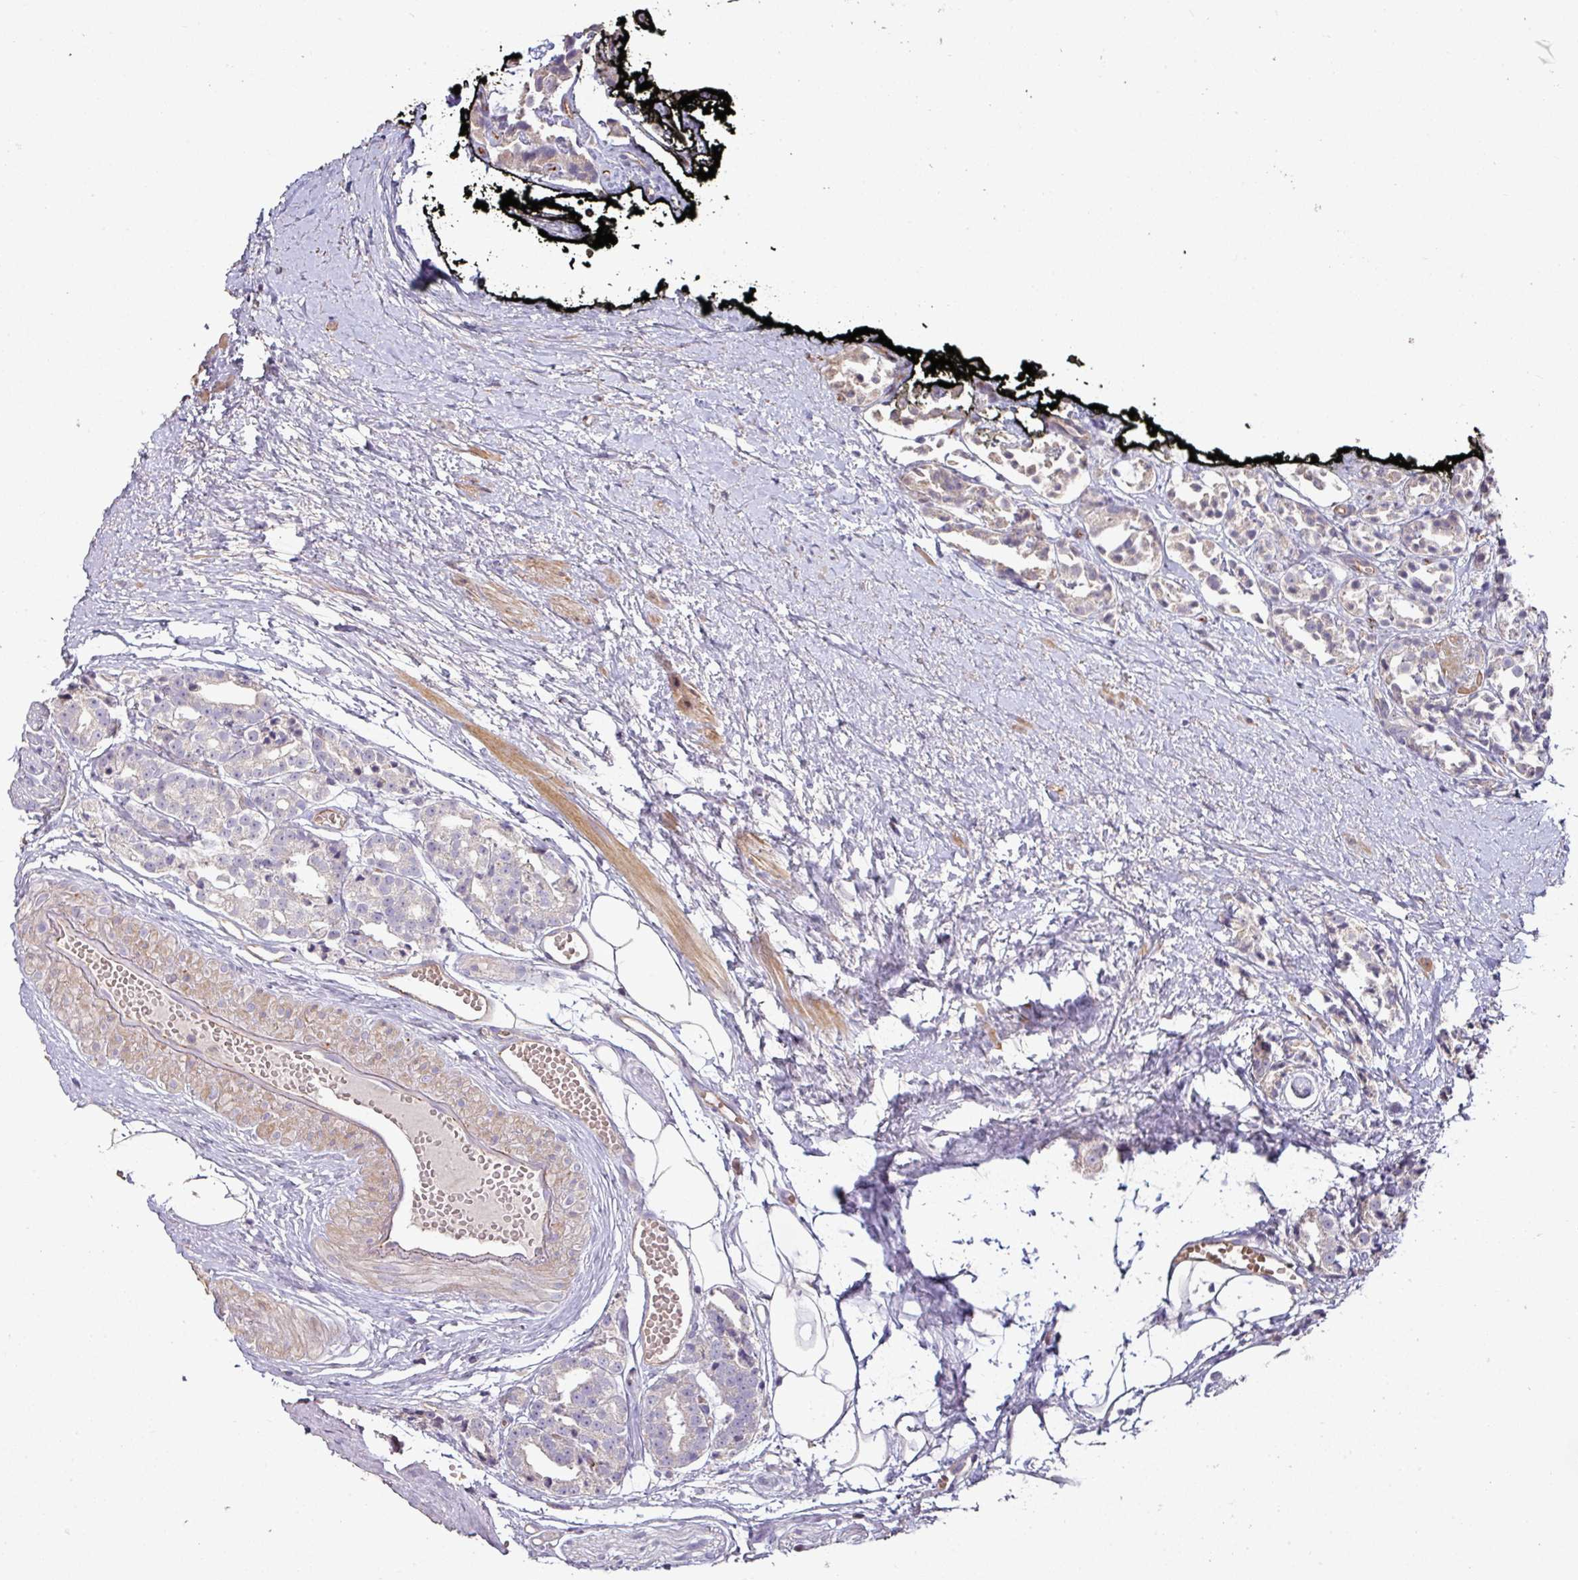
{"staining": {"intensity": "negative", "quantity": "none", "location": "none"}, "tissue": "prostate cancer", "cell_type": "Tumor cells", "image_type": "cancer", "snomed": [{"axis": "morphology", "description": "Adenocarcinoma, High grade"}, {"axis": "topography", "description": "Prostate"}], "caption": "Immunohistochemistry (IHC) image of neoplastic tissue: human high-grade adenocarcinoma (prostate) stained with DAB shows no significant protein staining in tumor cells.", "gene": "RPL23A", "patient": {"sex": "male", "age": 71}}